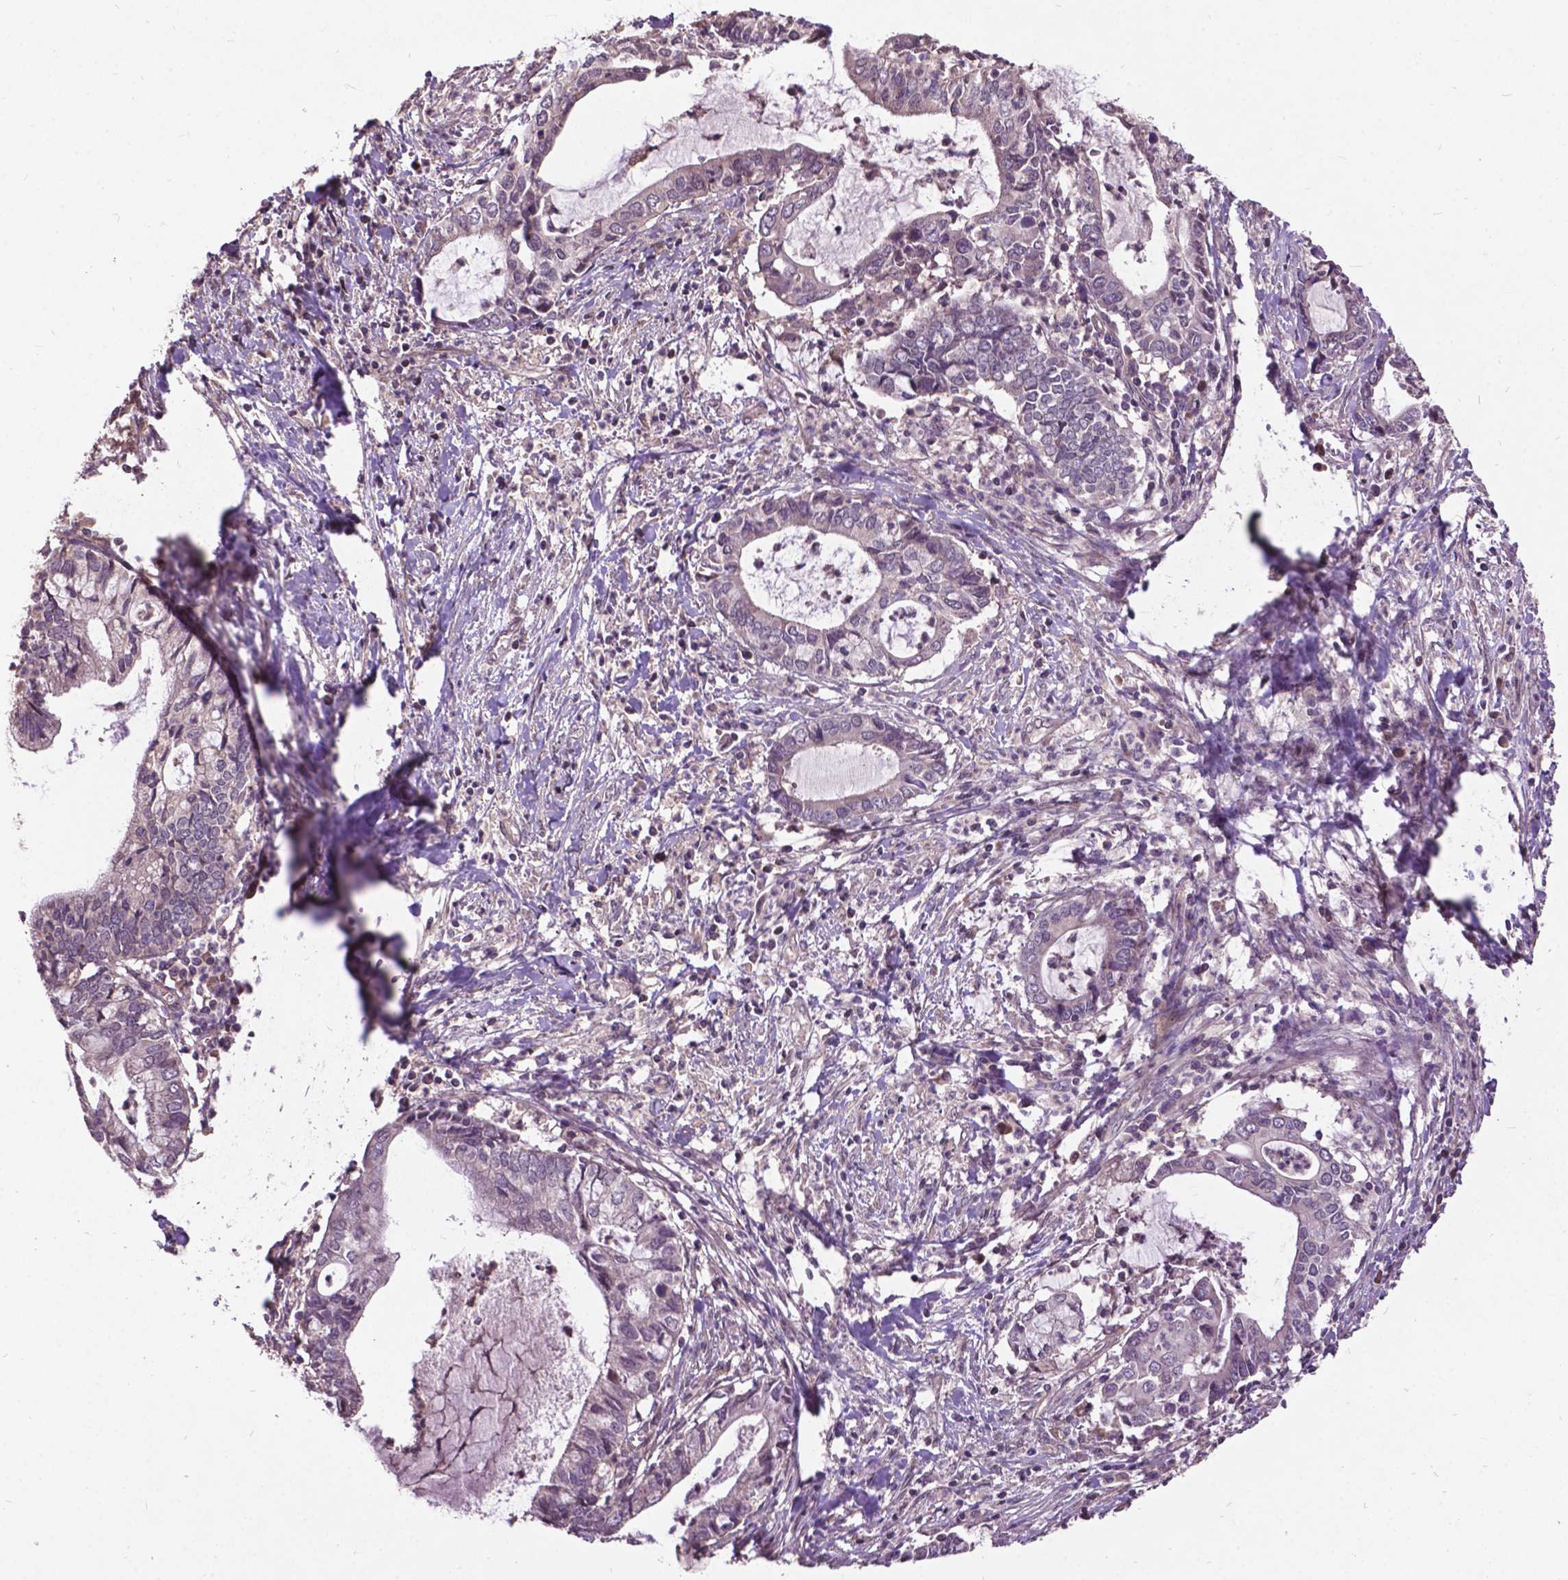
{"staining": {"intensity": "negative", "quantity": "none", "location": "none"}, "tissue": "cervical cancer", "cell_type": "Tumor cells", "image_type": "cancer", "snomed": [{"axis": "morphology", "description": "Adenocarcinoma, NOS"}, {"axis": "topography", "description": "Cervix"}], "caption": "This histopathology image is of cervical cancer stained with immunohistochemistry to label a protein in brown with the nuclei are counter-stained blue. There is no positivity in tumor cells.", "gene": "AP1S3", "patient": {"sex": "female", "age": 42}}